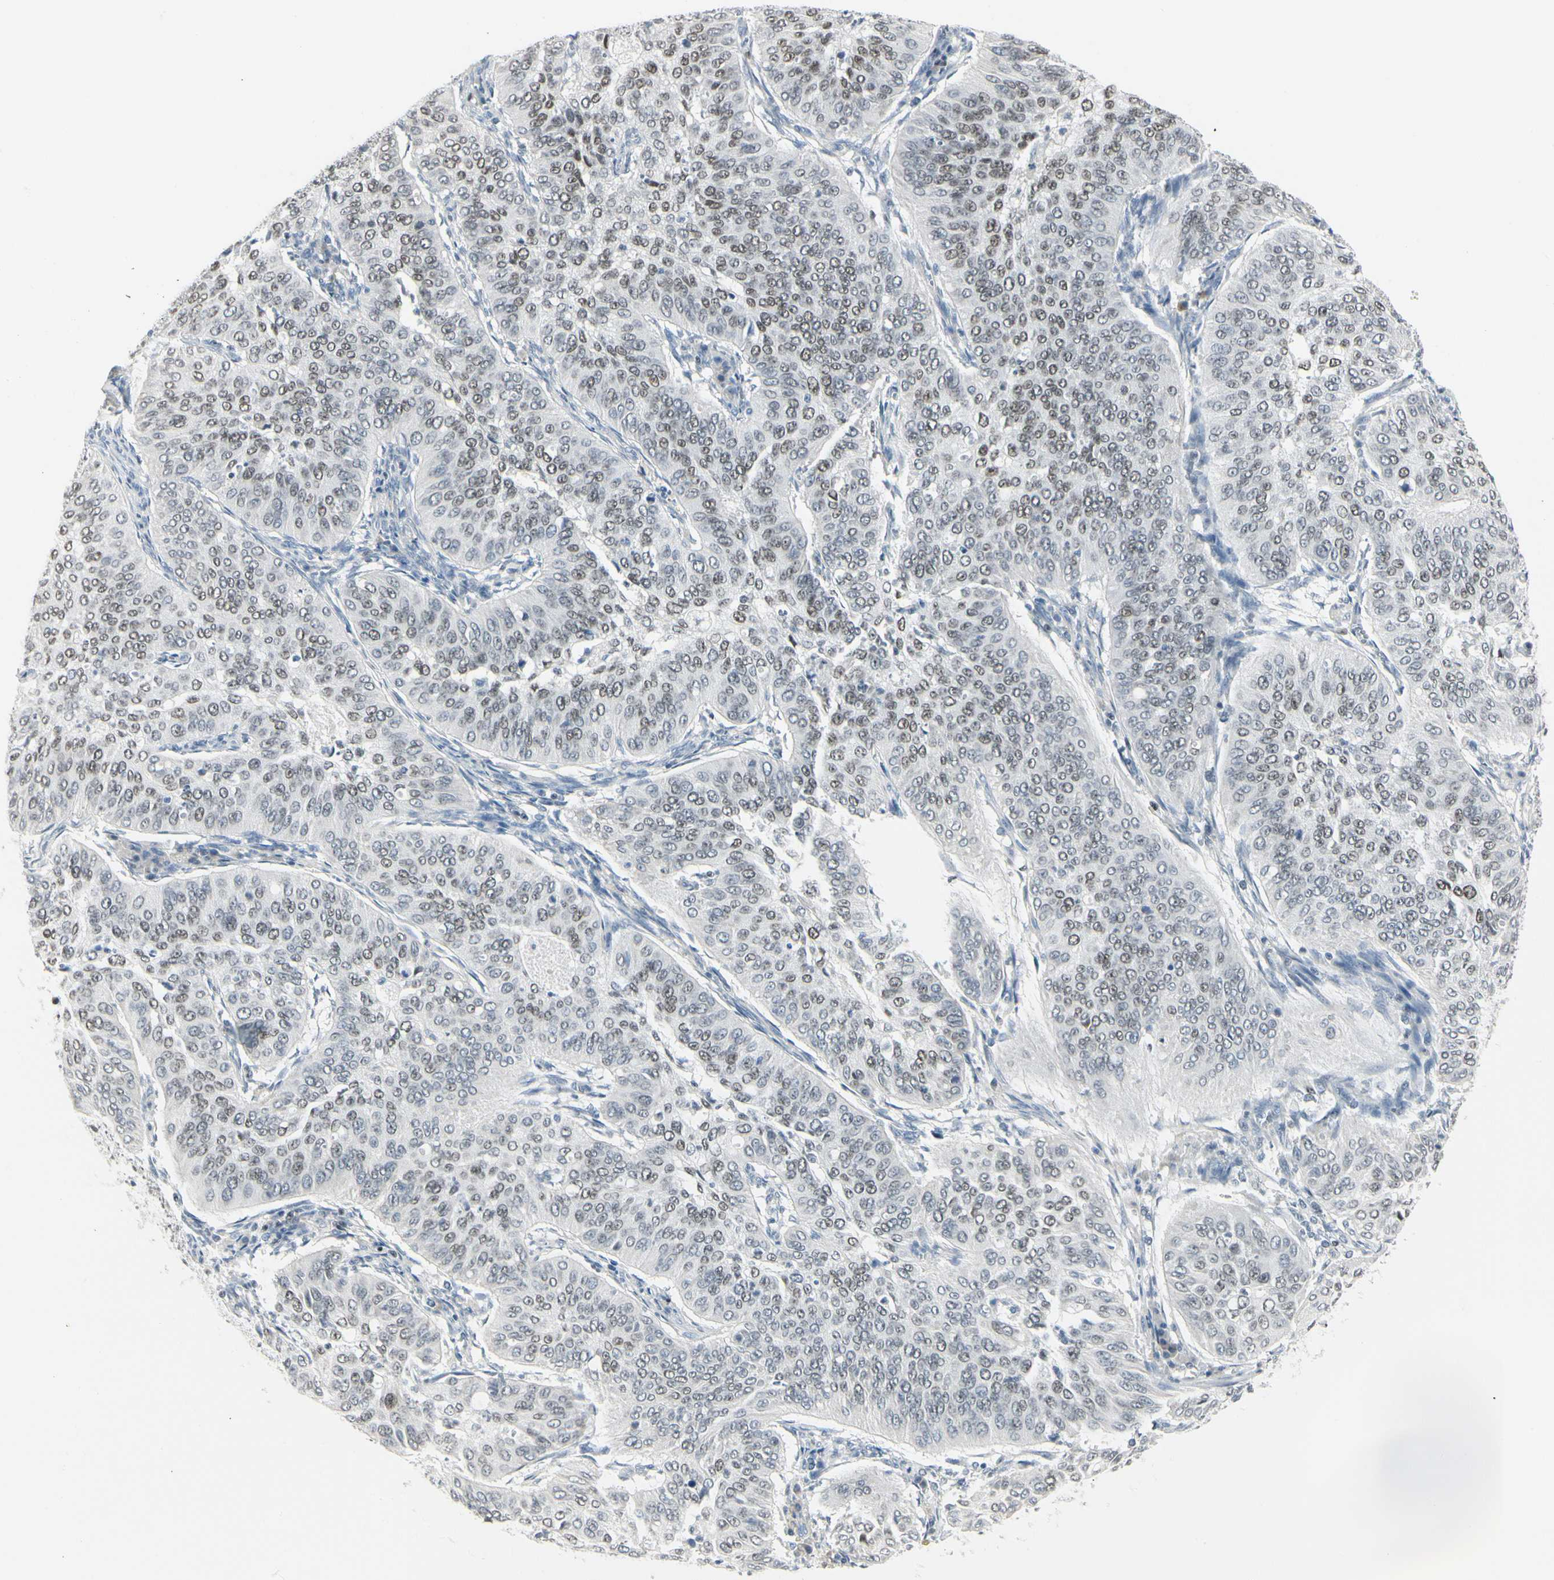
{"staining": {"intensity": "weak", "quantity": "25%-75%", "location": "nuclear"}, "tissue": "cervical cancer", "cell_type": "Tumor cells", "image_type": "cancer", "snomed": [{"axis": "morphology", "description": "Normal tissue, NOS"}, {"axis": "morphology", "description": "Squamous cell carcinoma, NOS"}, {"axis": "topography", "description": "Cervix"}], "caption": "Weak nuclear expression for a protein is present in about 25%-75% of tumor cells of cervical cancer using IHC.", "gene": "ZBTB7B", "patient": {"sex": "female", "age": 39}}